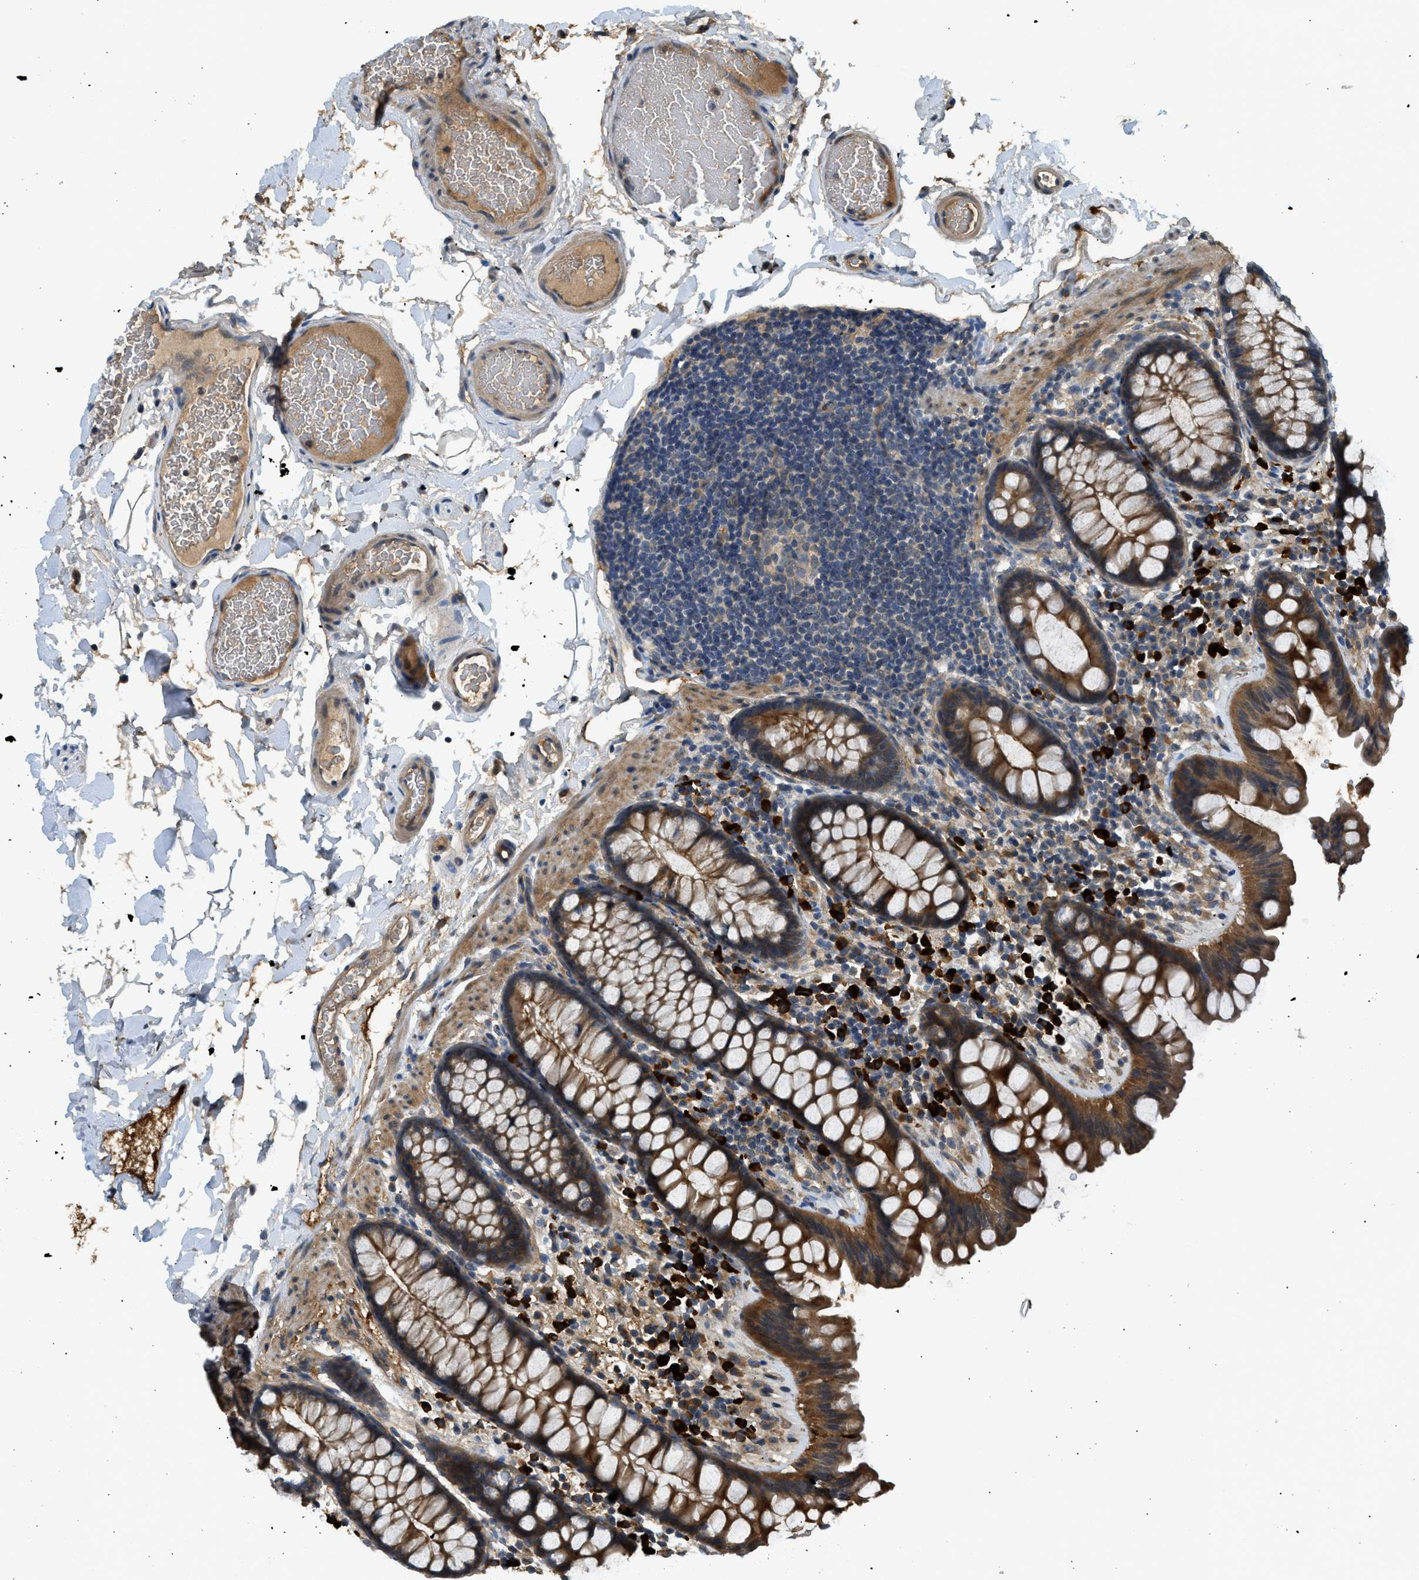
{"staining": {"intensity": "moderate", "quantity": ">75%", "location": "cytoplasmic/membranous"}, "tissue": "colon", "cell_type": "Endothelial cells", "image_type": "normal", "snomed": [{"axis": "morphology", "description": "Normal tissue, NOS"}, {"axis": "topography", "description": "Colon"}], "caption": "Immunohistochemical staining of unremarkable human colon shows moderate cytoplasmic/membranous protein positivity in approximately >75% of endothelial cells. (IHC, brightfield microscopy, high magnification).", "gene": "ADCY8", "patient": {"sex": "female", "age": 80}}